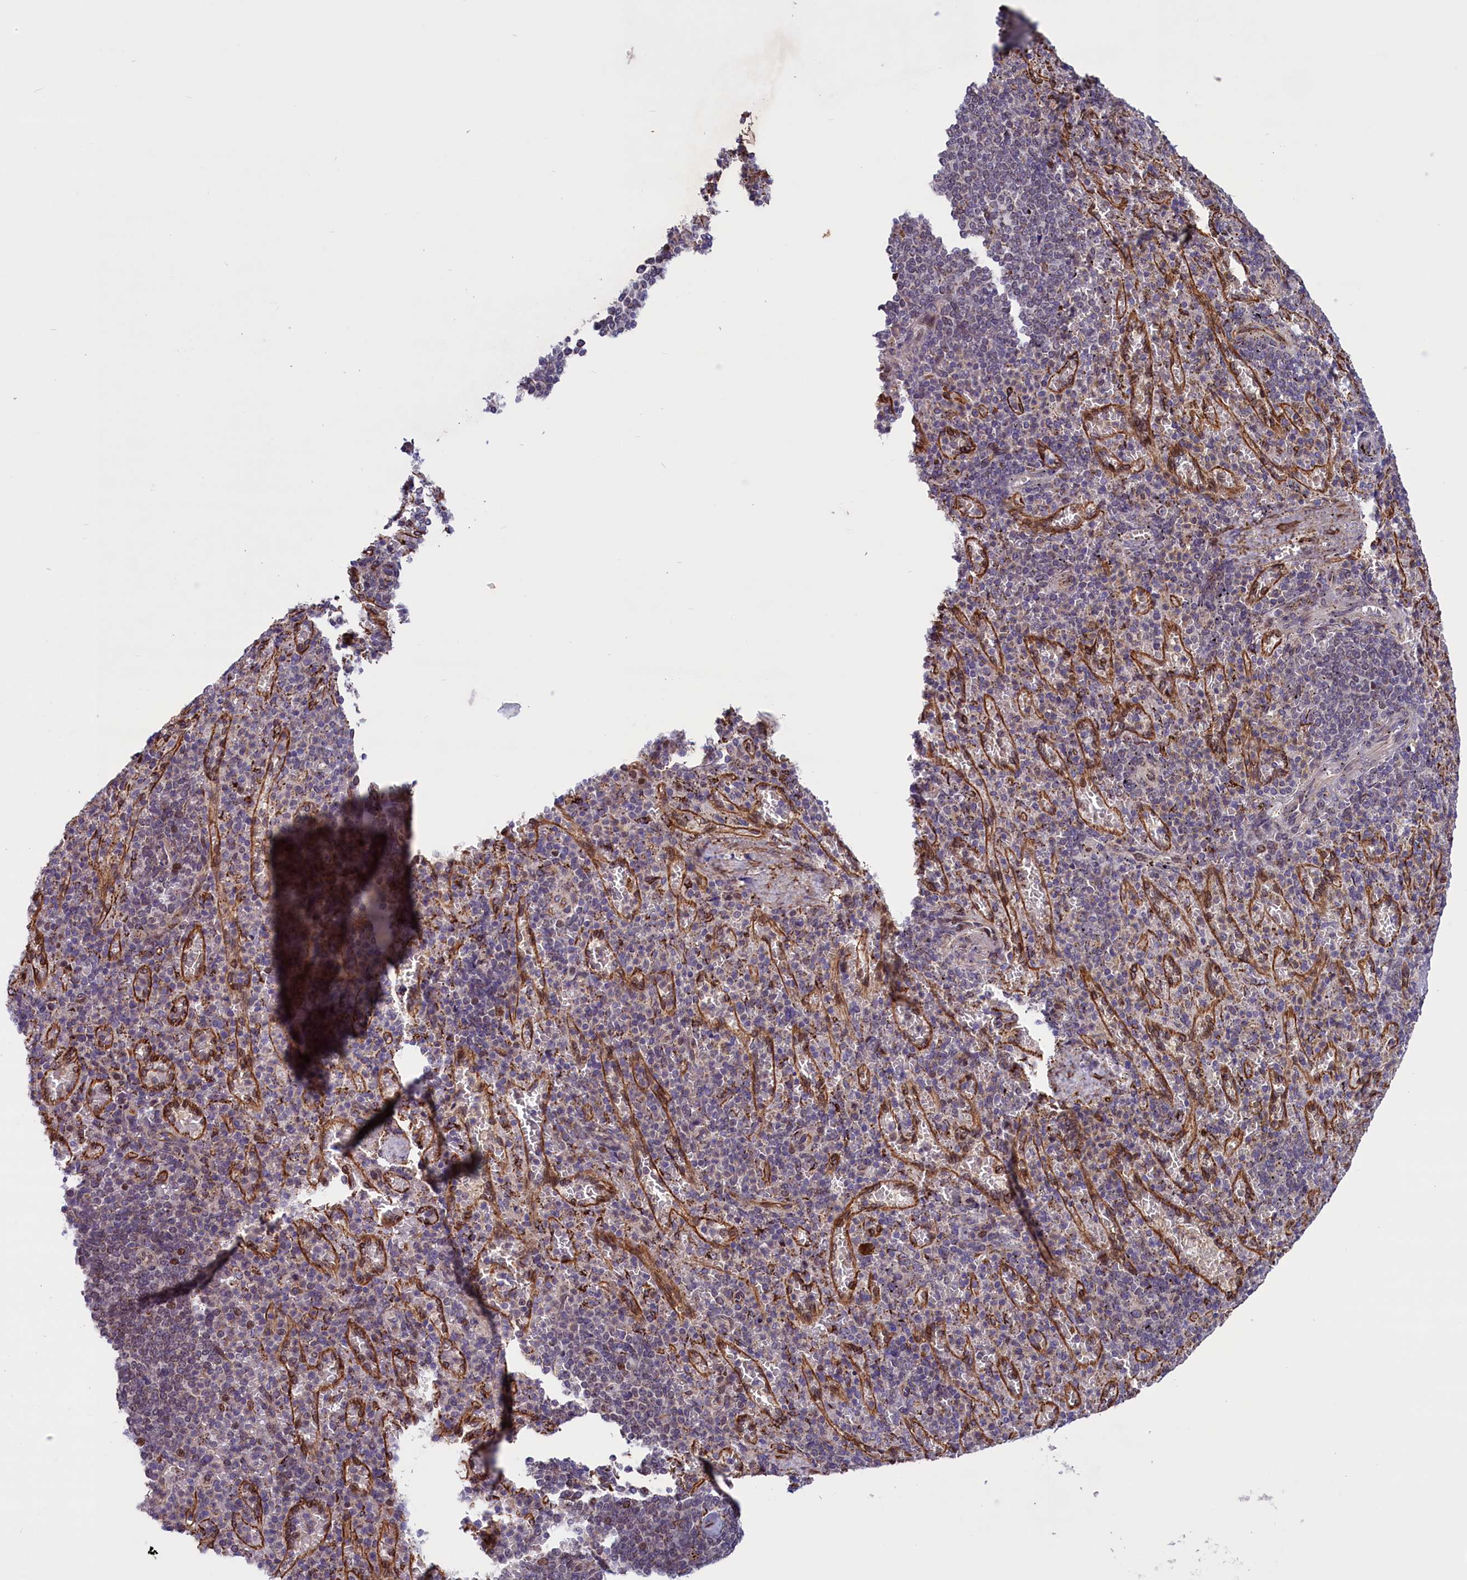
{"staining": {"intensity": "negative", "quantity": "none", "location": "none"}, "tissue": "spleen", "cell_type": "Cells in red pulp", "image_type": "normal", "snomed": [{"axis": "morphology", "description": "Normal tissue, NOS"}, {"axis": "topography", "description": "Spleen"}], "caption": "The immunohistochemistry image has no significant positivity in cells in red pulp of spleen. (Brightfield microscopy of DAB IHC at high magnification).", "gene": "MIEF2", "patient": {"sex": "female", "age": 74}}